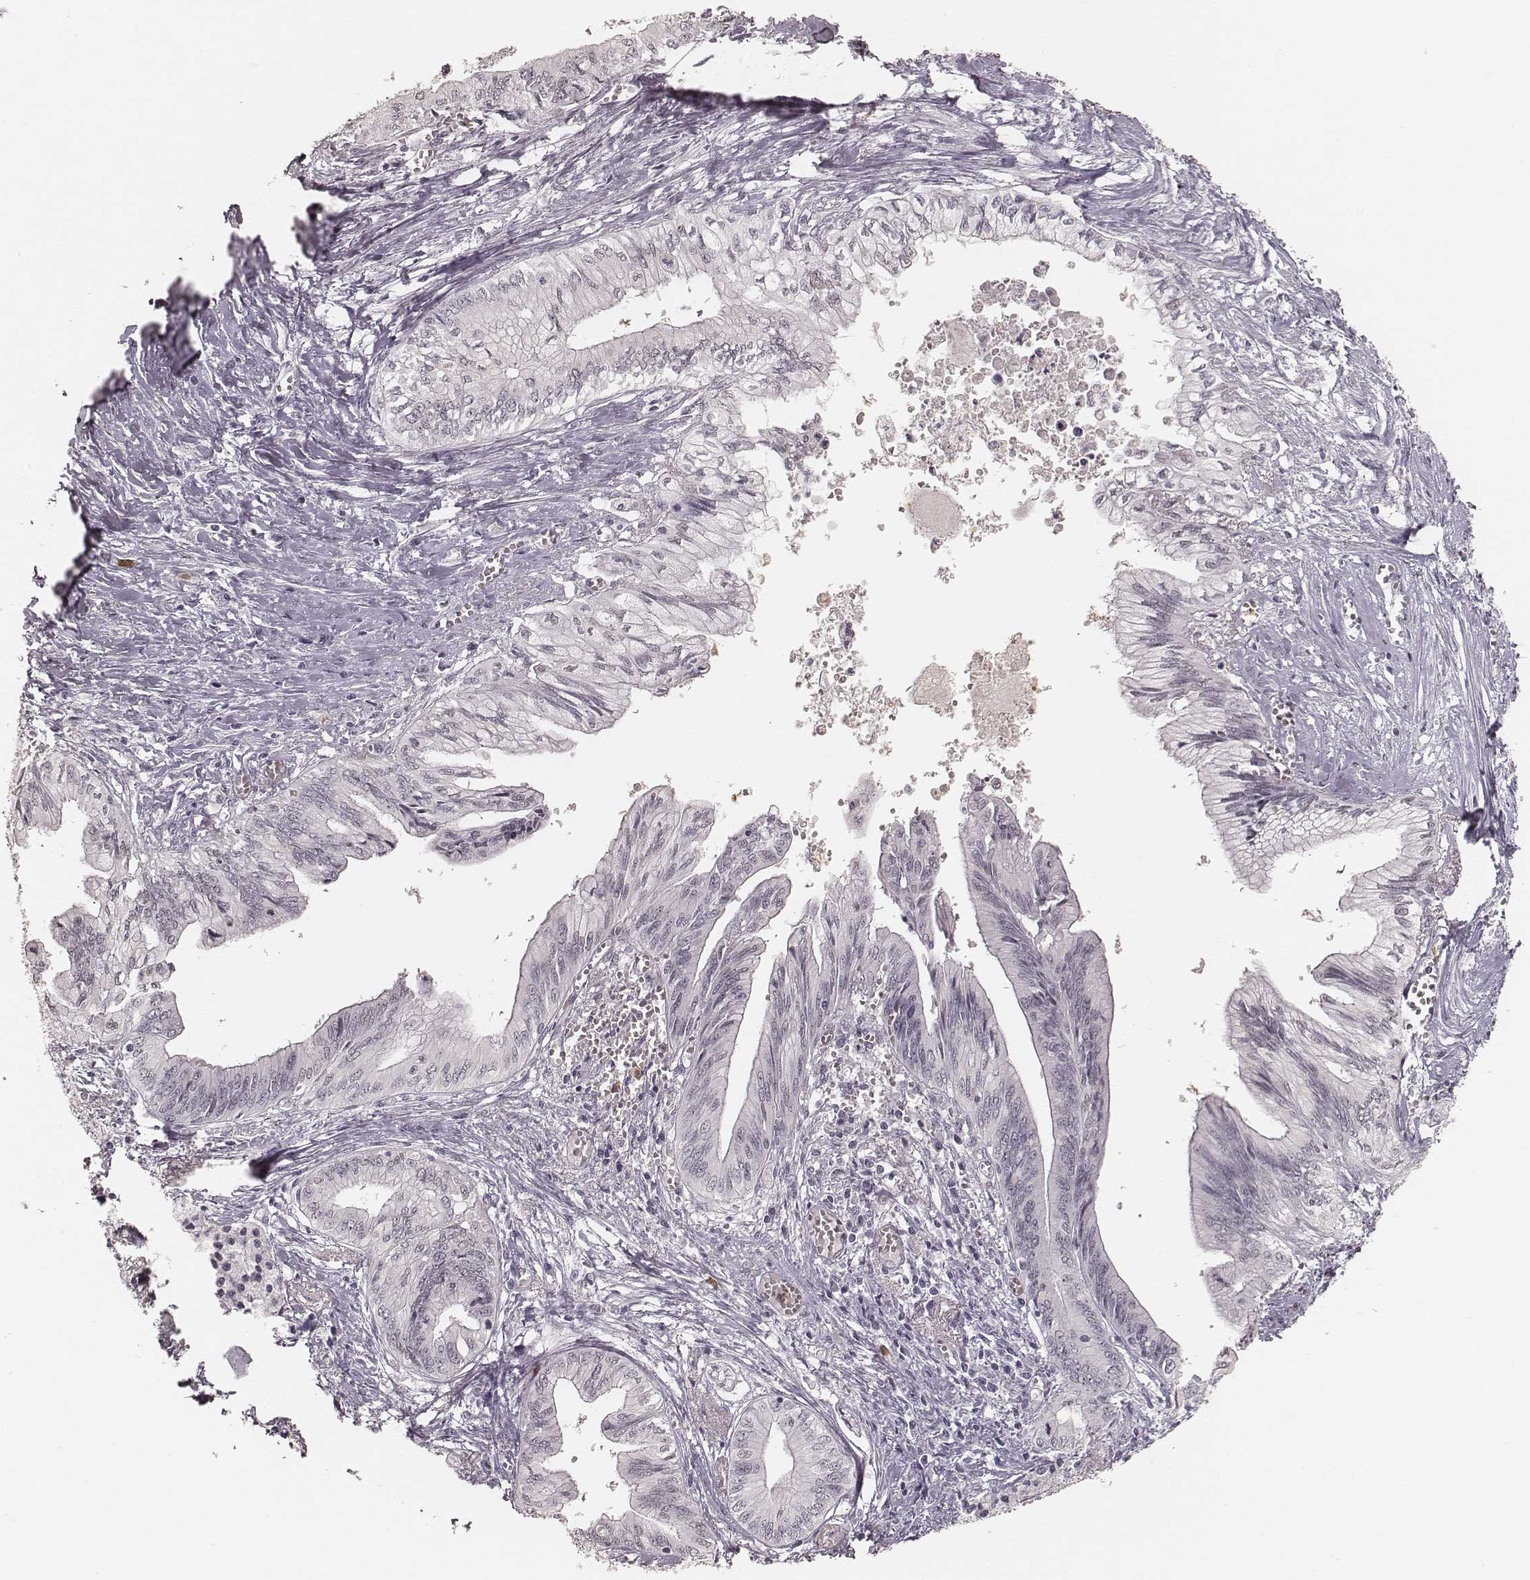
{"staining": {"intensity": "negative", "quantity": "none", "location": "none"}, "tissue": "pancreatic cancer", "cell_type": "Tumor cells", "image_type": "cancer", "snomed": [{"axis": "morphology", "description": "Adenocarcinoma, NOS"}, {"axis": "topography", "description": "Pancreas"}], "caption": "Micrograph shows no significant protein positivity in tumor cells of pancreatic adenocarcinoma. (Brightfield microscopy of DAB (3,3'-diaminobenzidine) IHC at high magnification).", "gene": "KITLG", "patient": {"sex": "female", "age": 61}}